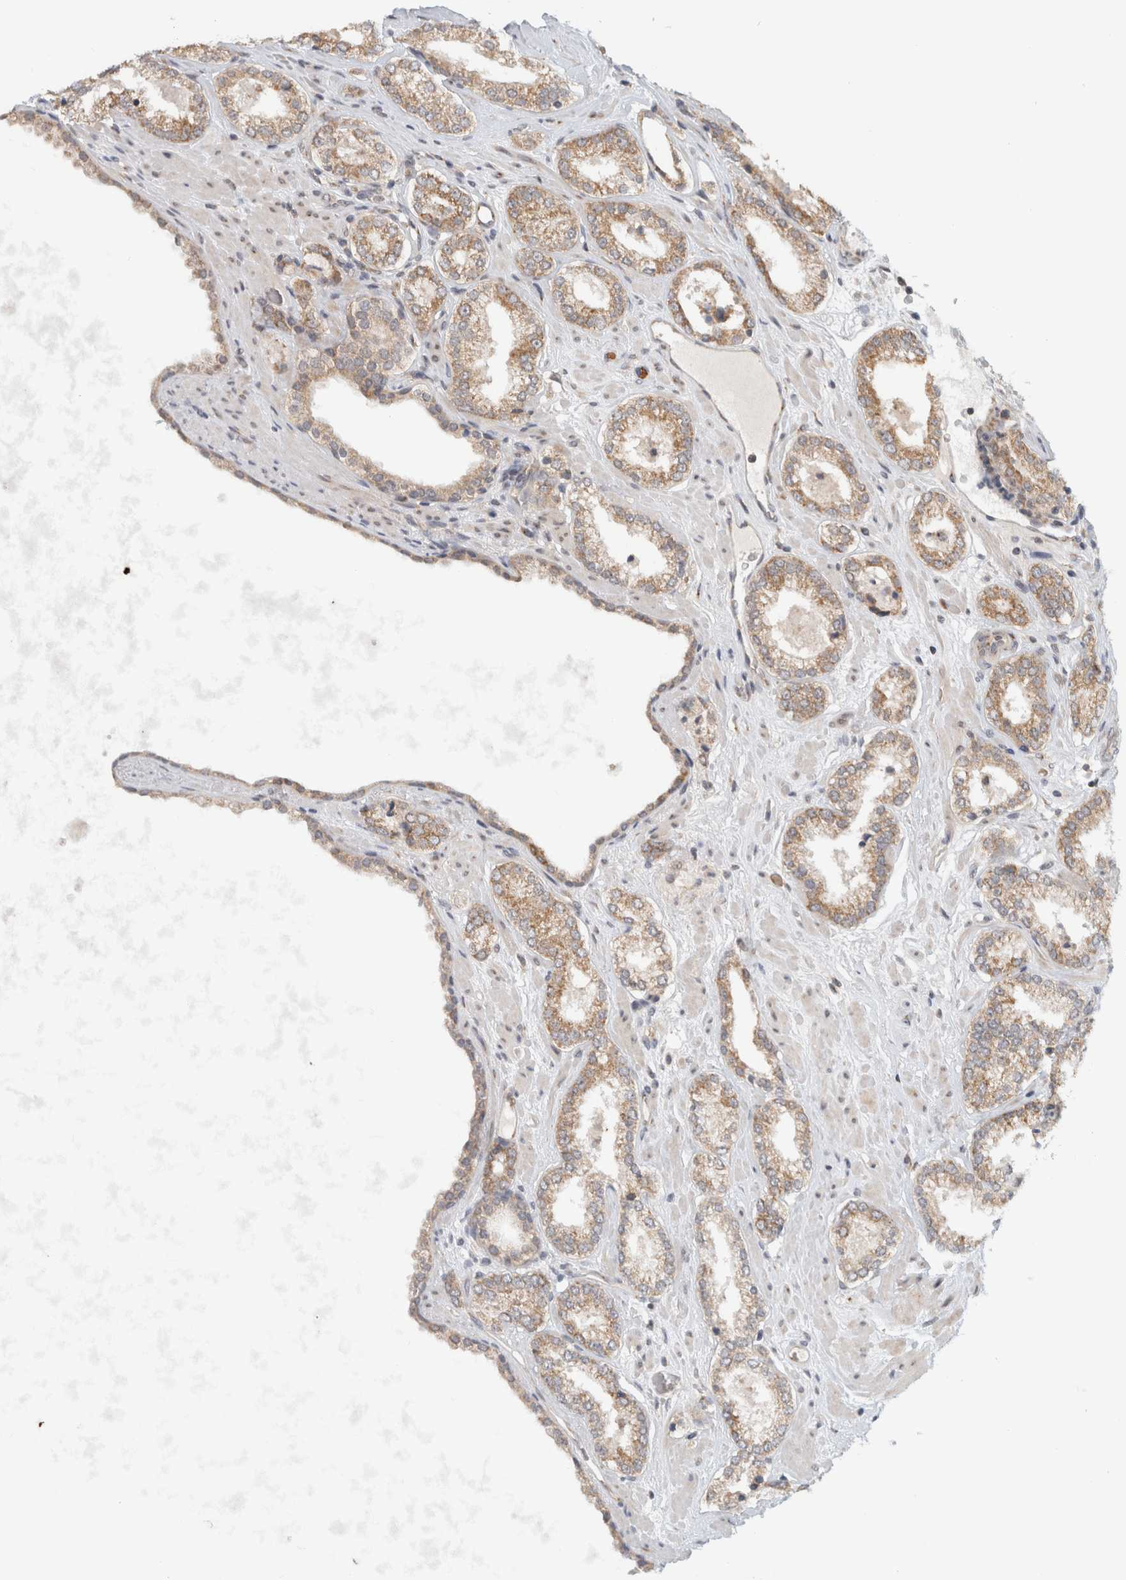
{"staining": {"intensity": "moderate", "quantity": ">75%", "location": "cytoplasmic/membranous"}, "tissue": "prostate cancer", "cell_type": "Tumor cells", "image_type": "cancer", "snomed": [{"axis": "morphology", "description": "Adenocarcinoma, Low grade"}, {"axis": "topography", "description": "Prostate"}], "caption": "IHC (DAB) staining of human prostate cancer exhibits moderate cytoplasmic/membranous protein positivity in approximately >75% of tumor cells.", "gene": "CMC2", "patient": {"sex": "male", "age": 62}}